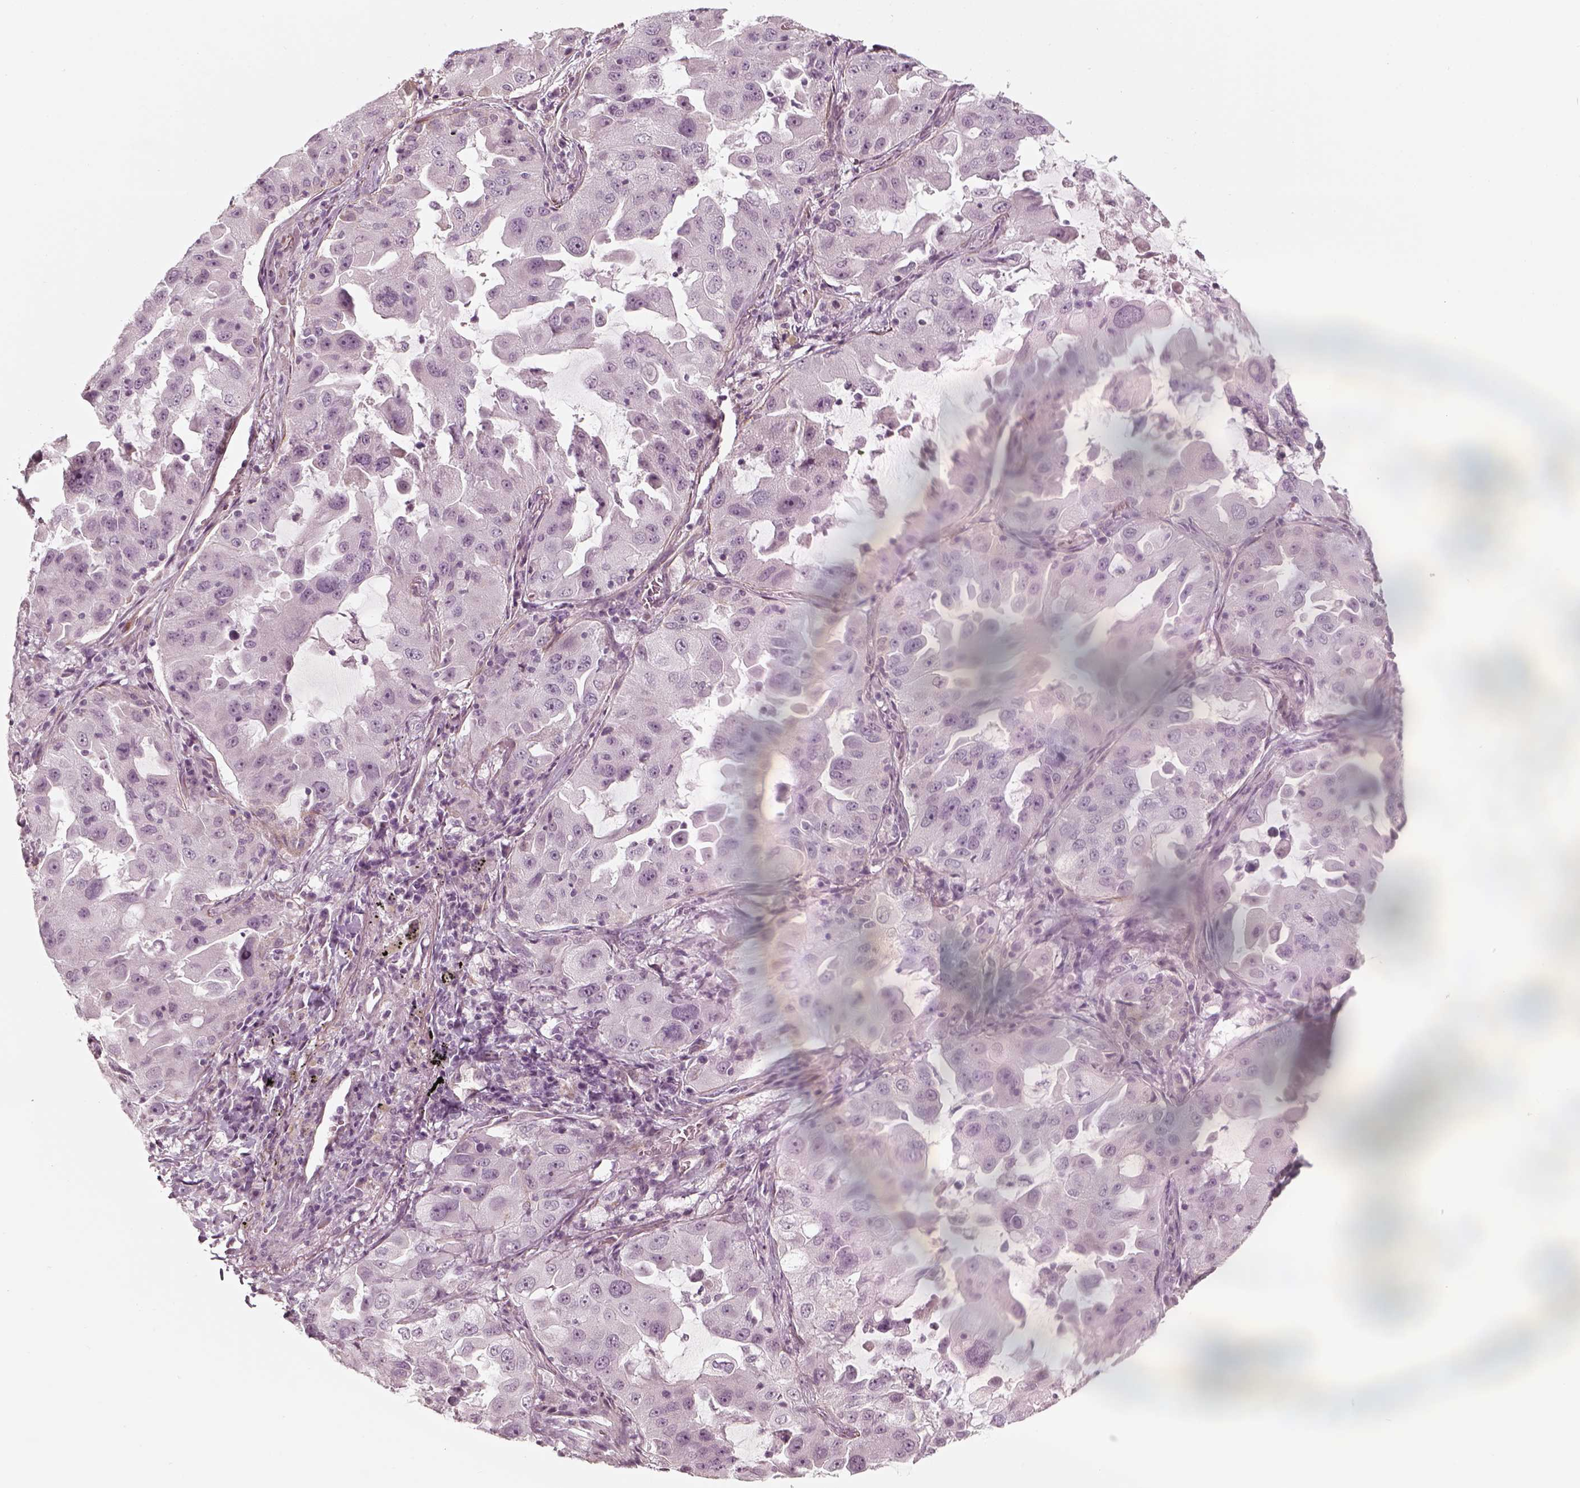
{"staining": {"intensity": "negative", "quantity": "none", "location": "none"}, "tissue": "lung cancer", "cell_type": "Tumor cells", "image_type": "cancer", "snomed": [{"axis": "morphology", "description": "Adenocarcinoma, NOS"}, {"axis": "topography", "description": "Lung"}], "caption": "Lung cancer stained for a protein using immunohistochemistry (IHC) exhibits no expression tumor cells.", "gene": "LAMB2", "patient": {"sex": "female", "age": 61}}